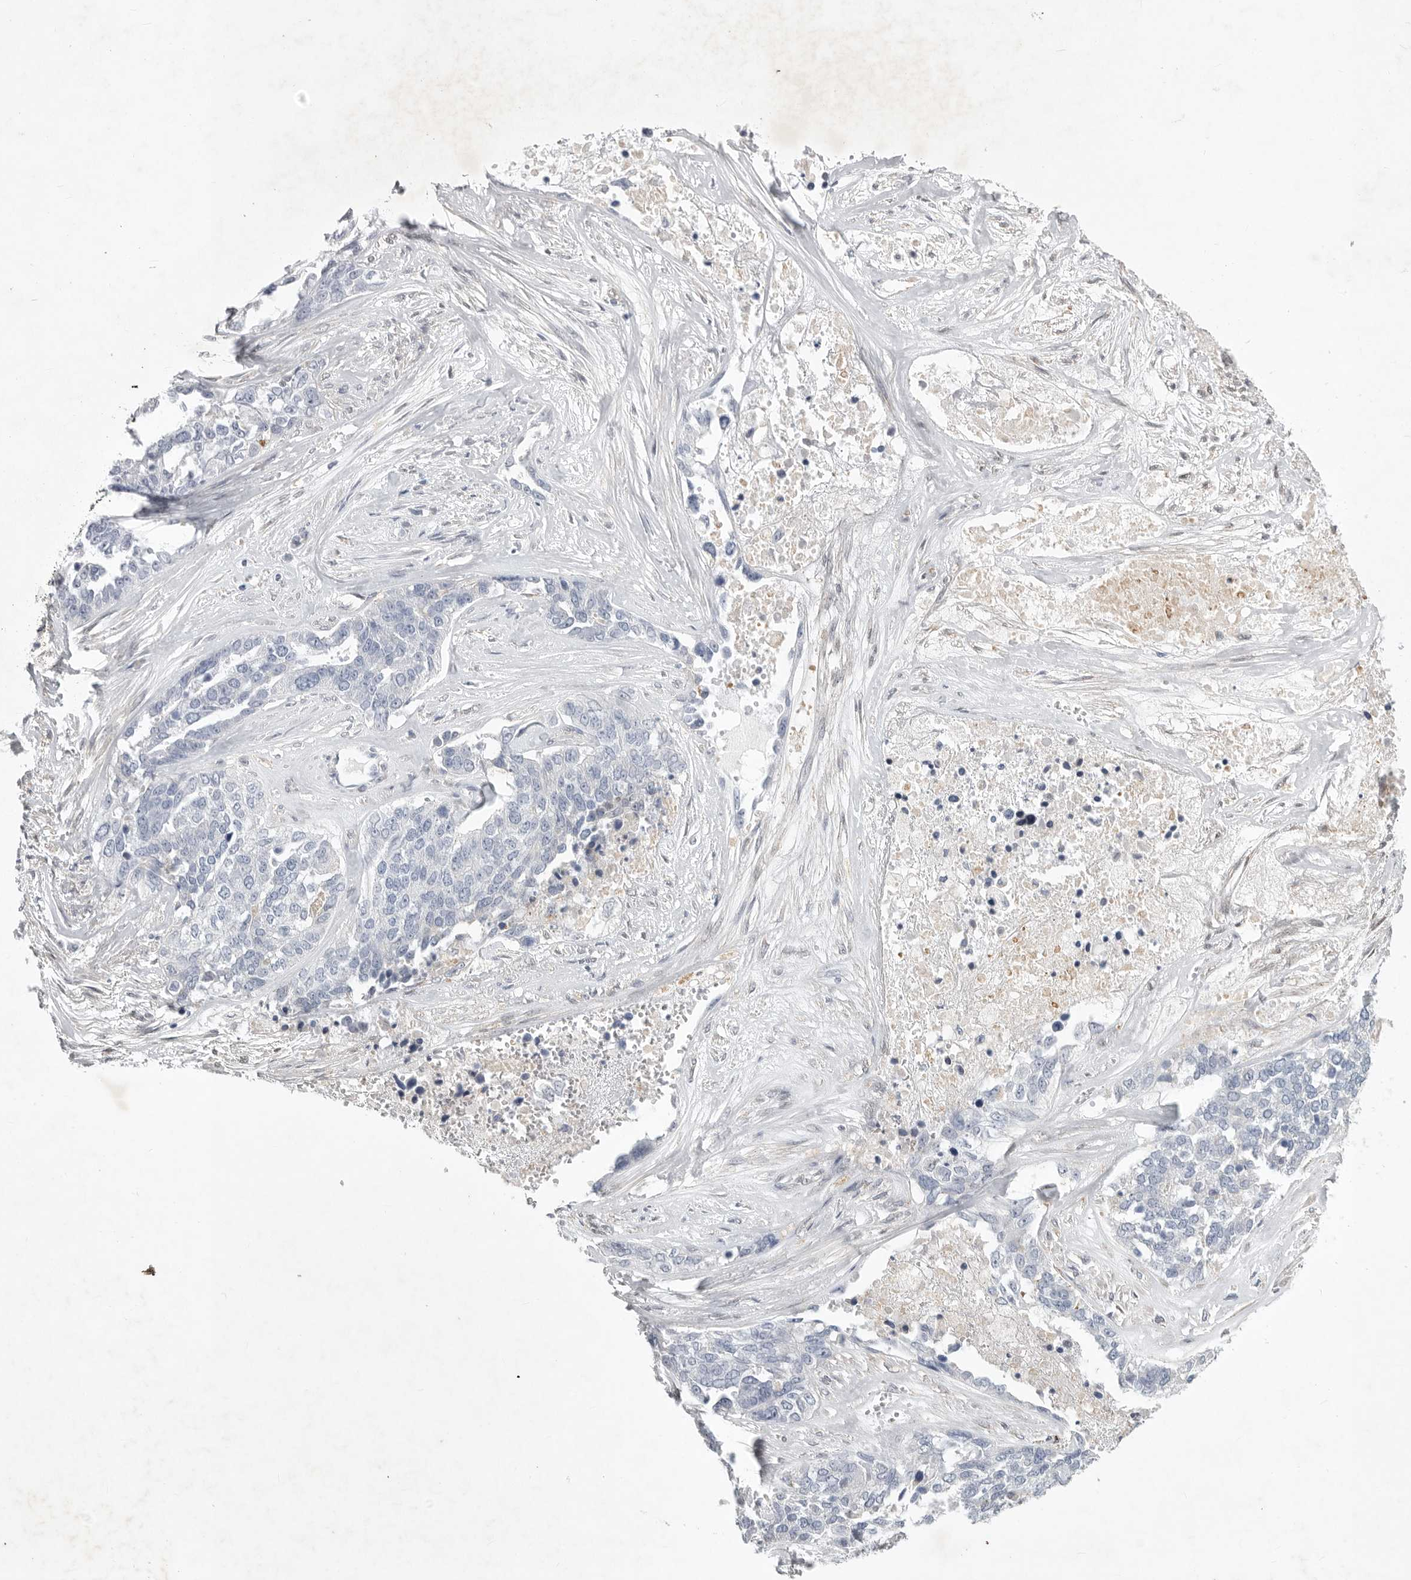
{"staining": {"intensity": "negative", "quantity": "none", "location": "none"}, "tissue": "ovarian cancer", "cell_type": "Tumor cells", "image_type": "cancer", "snomed": [{"axis": "morphology", "description": "Cystadenocarcinoma, serous, NOS"}, {"axis": "topography", "description": "Ovary"}], "caption": "Immunohistochemical staining of human serous cystadenocarcinoma (ovarian) reveals no significant positivity in tumor cells.", "gene": "SIGLEC10", "patient": {"sex": "female", "age": 44}}